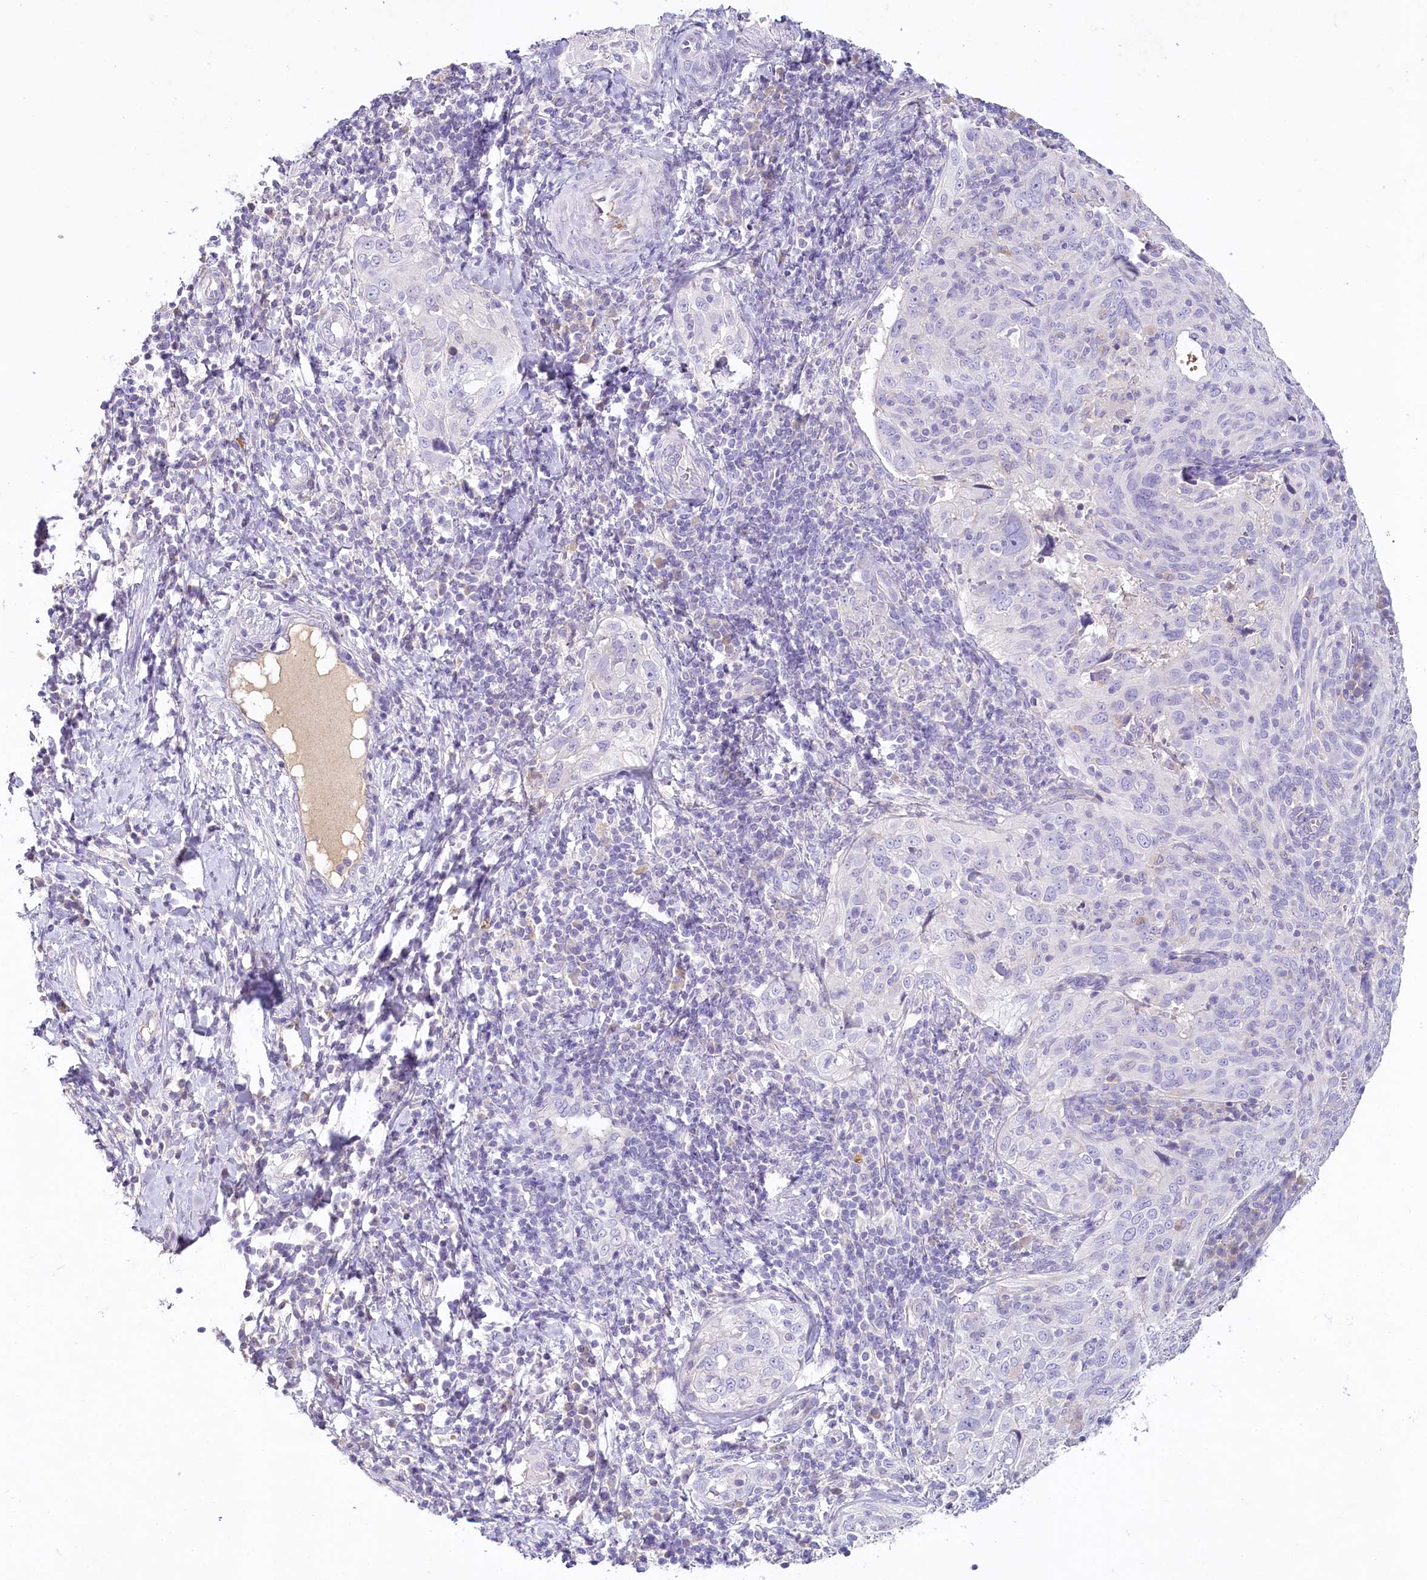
{"staining": {"intensity": "negative", "quantity": "none", "location": "none"}, "tissue": "cervical cancer", "cell_type": "Tumor cells", "image_type": "cancer", "snomed": [{"axis": "morphology", "description": "Squamous cell carcinoma, NOS"}, {"axis": "topography", "description": "Cervix"}], "caption": "A micrograph of cervical cancer (squamous cell carcinoma) stained for a protein reveals no brown staining in tumor cells. The staining was performed using DAB to visualize the protein expression in brown, while the nuclei were stained in blue with hematoxylin (Magnification: 20x).", "gene": "HPD", "patient": {"sex": "female", "age": 31}}